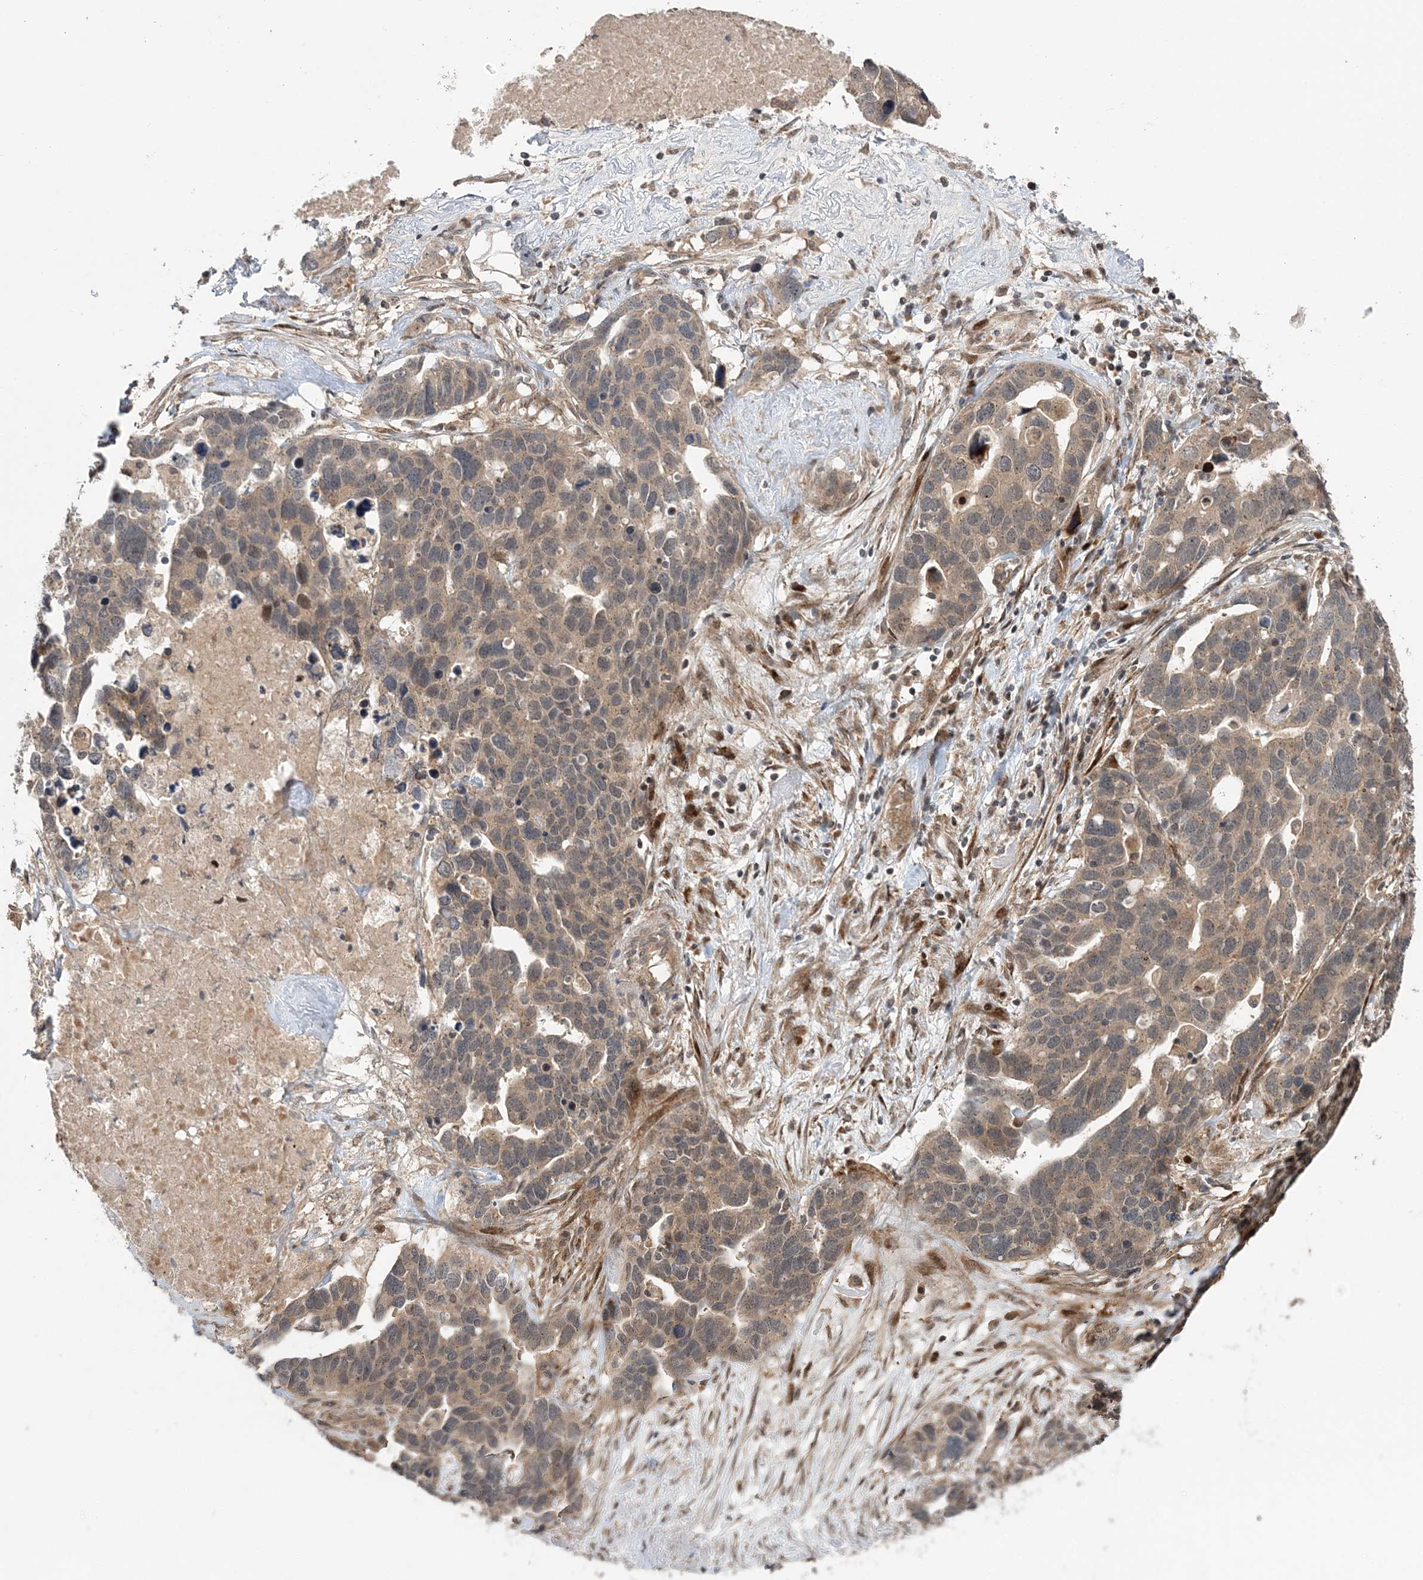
{"staining": {"intensity": "weak", "quantity": ">75%", "location": "cytoplasmic/membranous"}, "tissue": "ovarian cancer", "cell_type": "Tumor cells", "image_type": "cancer", "snomed": [{"axis": "morphology", "description": "Cystadenocarcinoma, serous, NOS"}, {"axis": "topography", "description": "Ovary"}], "caption": "The histopathology image shows a brown stain indicating the presence of a protein in the cytoplasmic/membranous of tumor cells in serous cystadenocarcinoma (ovarian). Nuclei are stained in blue.", "gene": "UBTD2", "patient": {"sex": "female", "age": 54}}